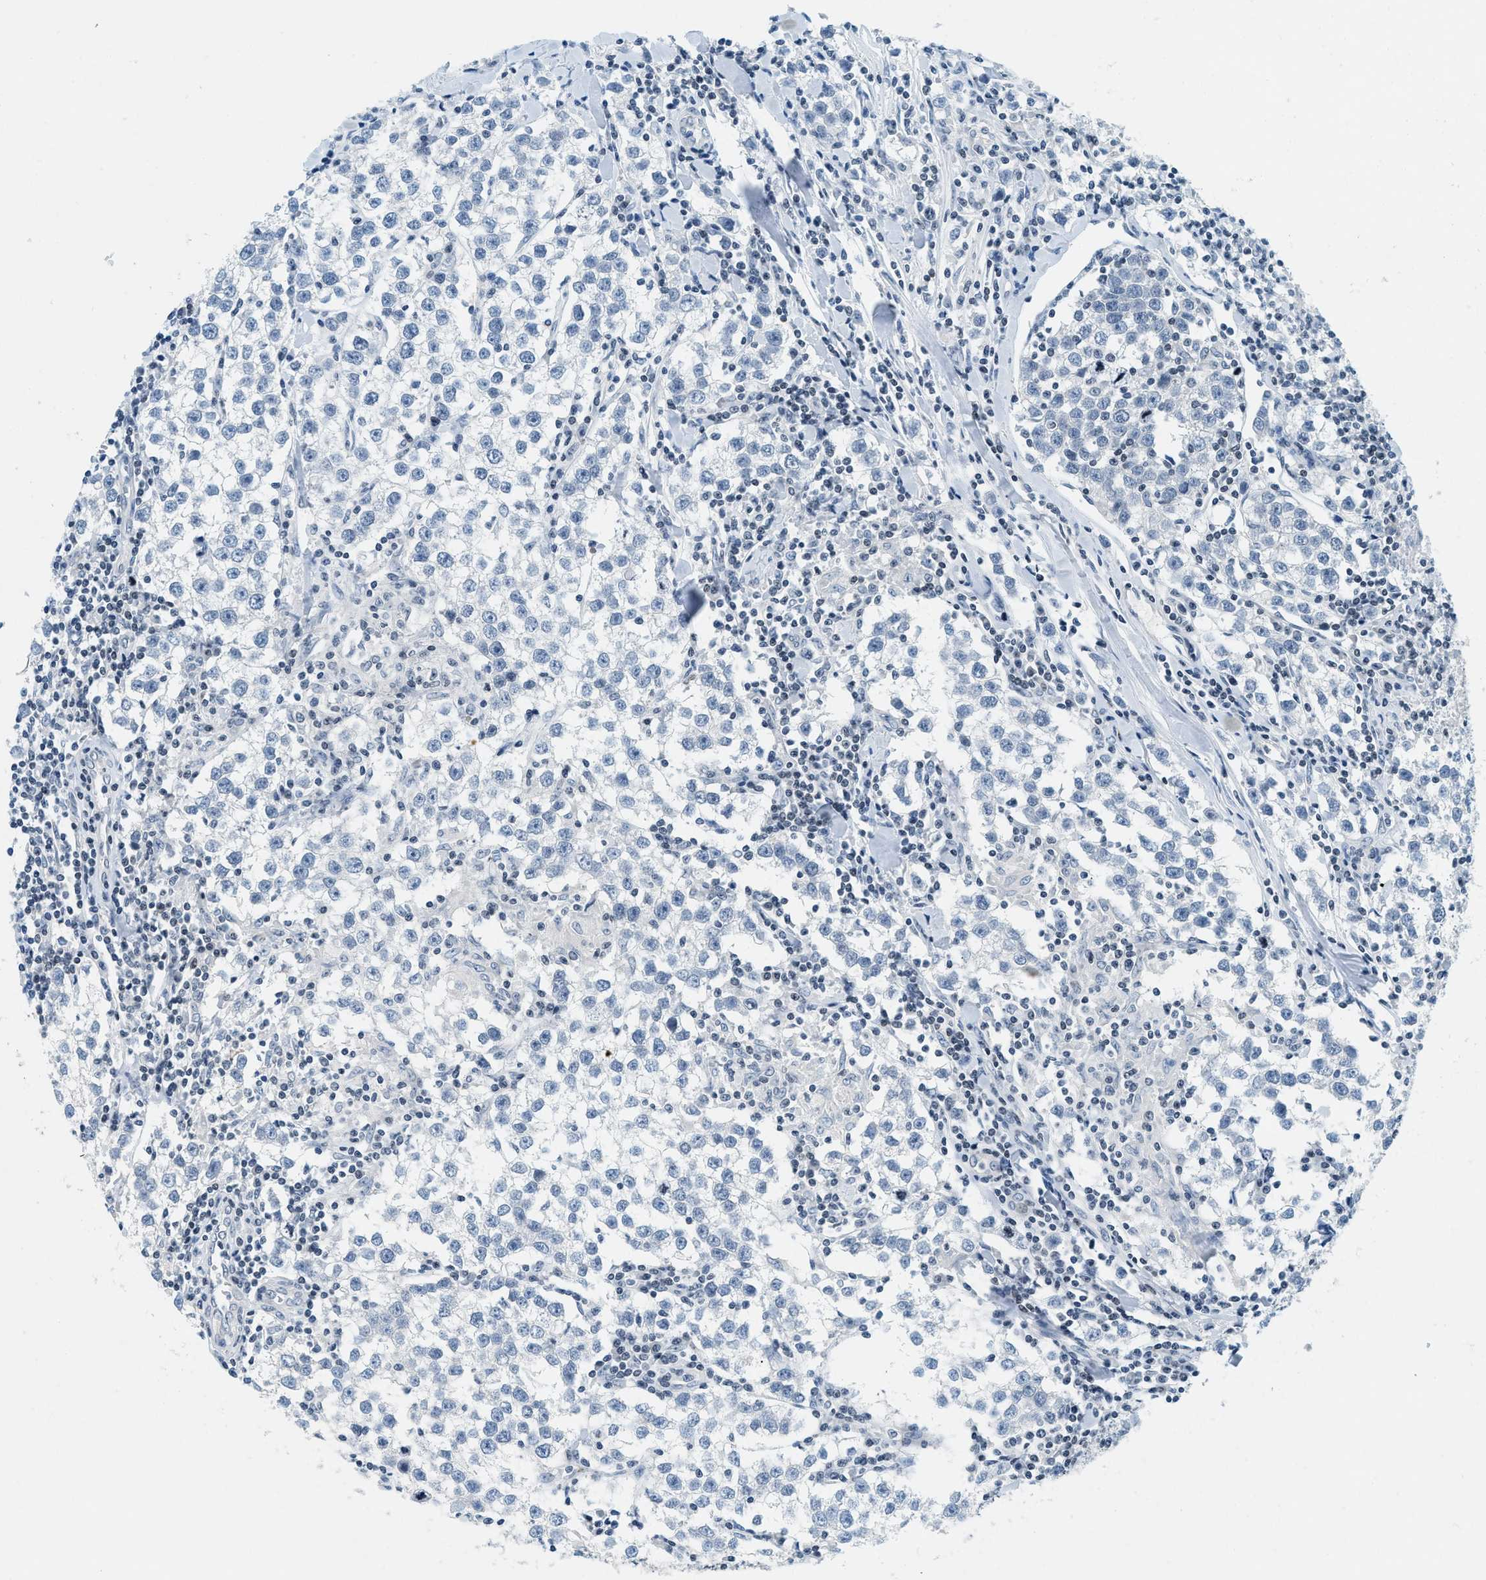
{"staining": {"intensity": "negative", "quantity": "none", "location": "none"}, "tissue": "testis cancer", "cell_type": "Tumor cells", "image_type": "cancer", "snomed": [{"axis": "morphology", "description": "Seminoma, NOS"}, {"axis": "morphology", "description": "Carcinoma, Embryonal, NOS"}, {"axis": "topography", "description": "Testis"}], "caption": "IHC histopathology image of testis cancer (seminoma) stained for a protein (brown), which exhibits no expression in tumor cells. (DAB (3,3'-diaminobenzidine) immunohistochemistry visualized using brightfield microscopy, high magnification).", "gene": "UVRAG", "patient": {"sex": "male", "age": 36}}